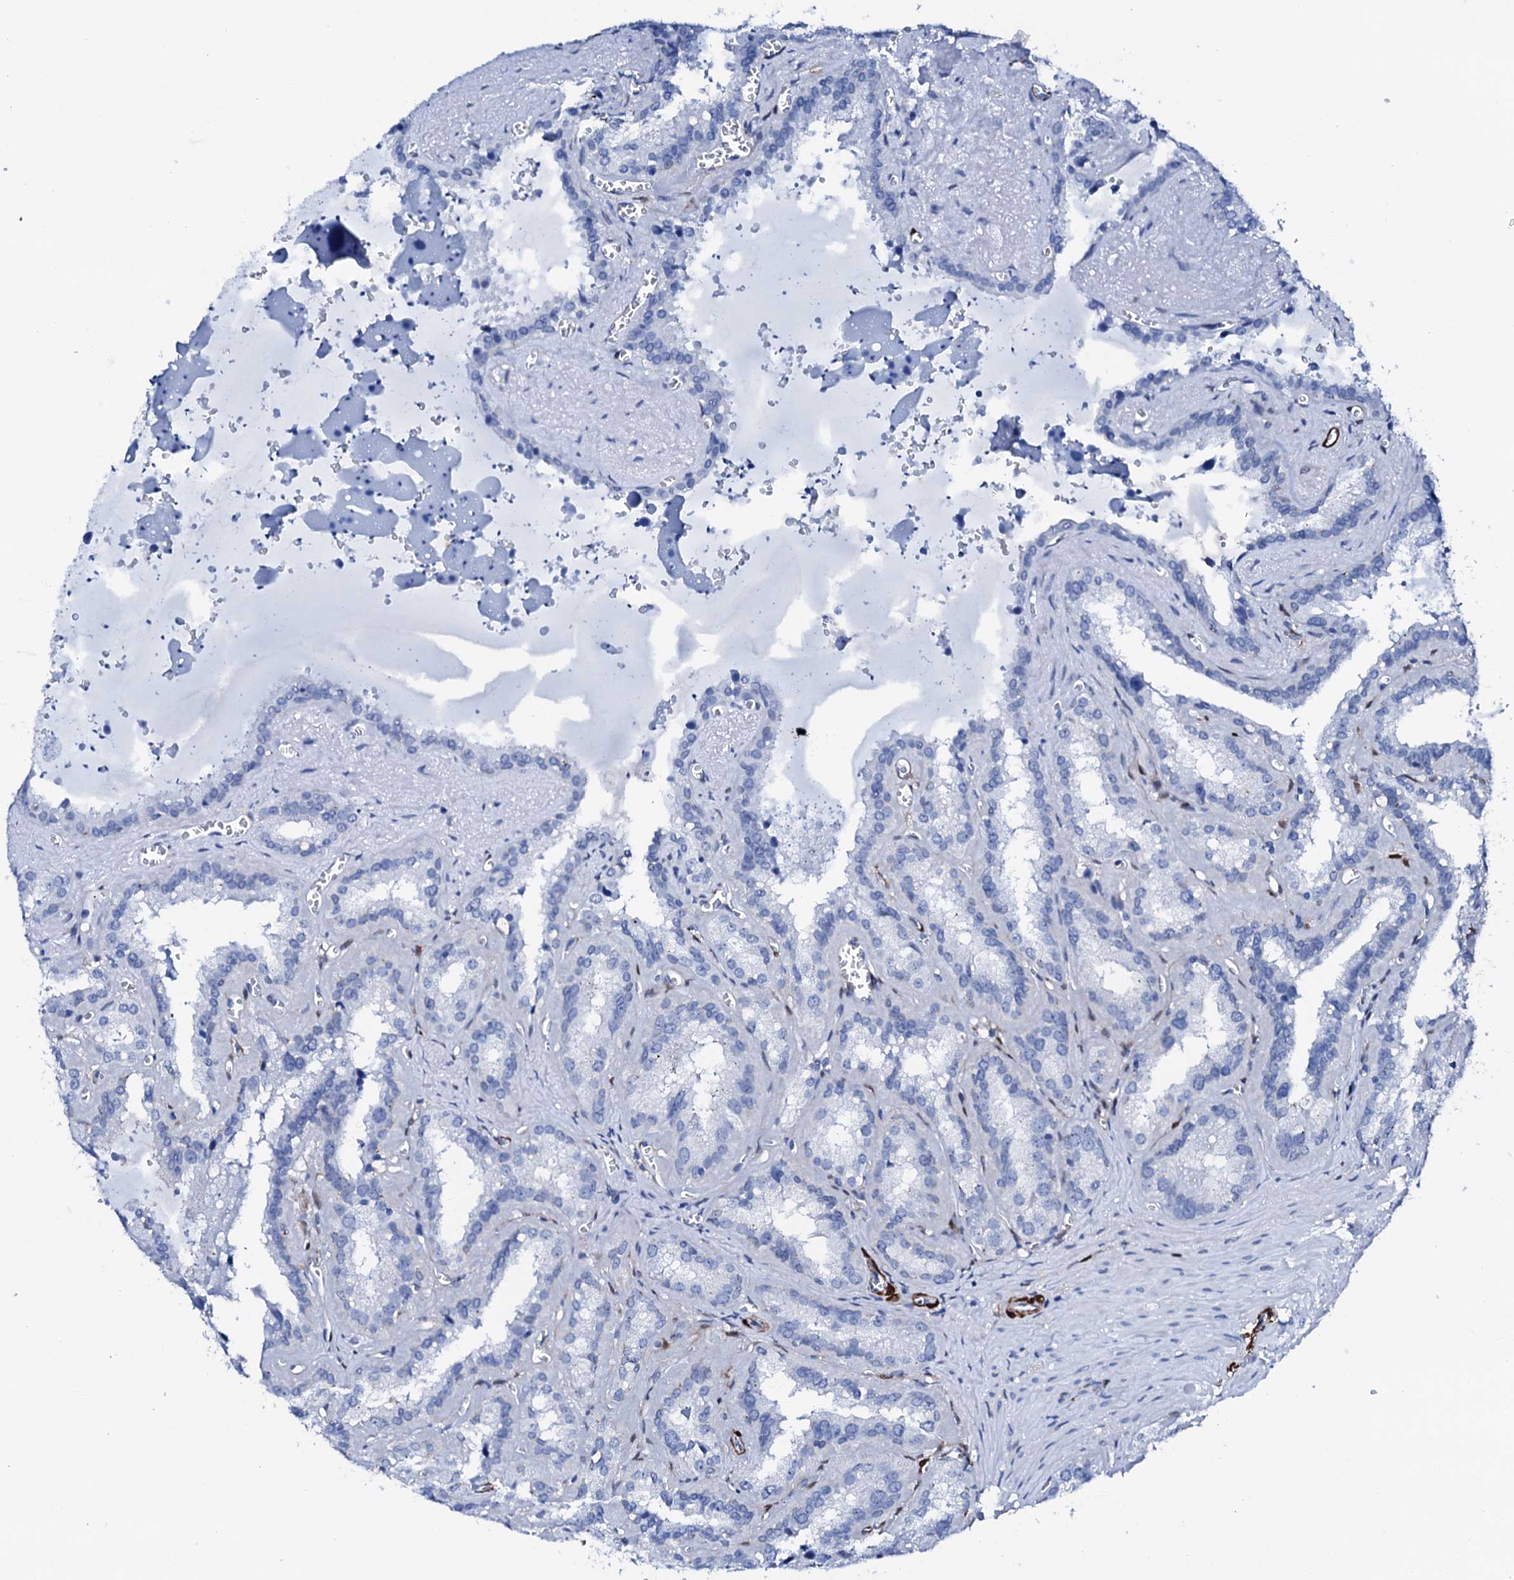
{"staining": {"intensity": "negative", "quantity": "none", "location": "none"}, "tissue": "seminal vesicle", "cell_type": "Glandular cells", "image_type": "normal", "snomed": [{"axis": "morphology", "description": "Normal tissue, NOS"}, {"axis": "topography", "description": "Prostate"}, {"axis": "topography", "description": "Seminal veicle"}], "caption": "Photomicrograph shows no protein positivity in glandular cells of unremarkable seminal vesicle.", "gene": "NRIP2", "patient": {"sex": "male", "age": 59}}